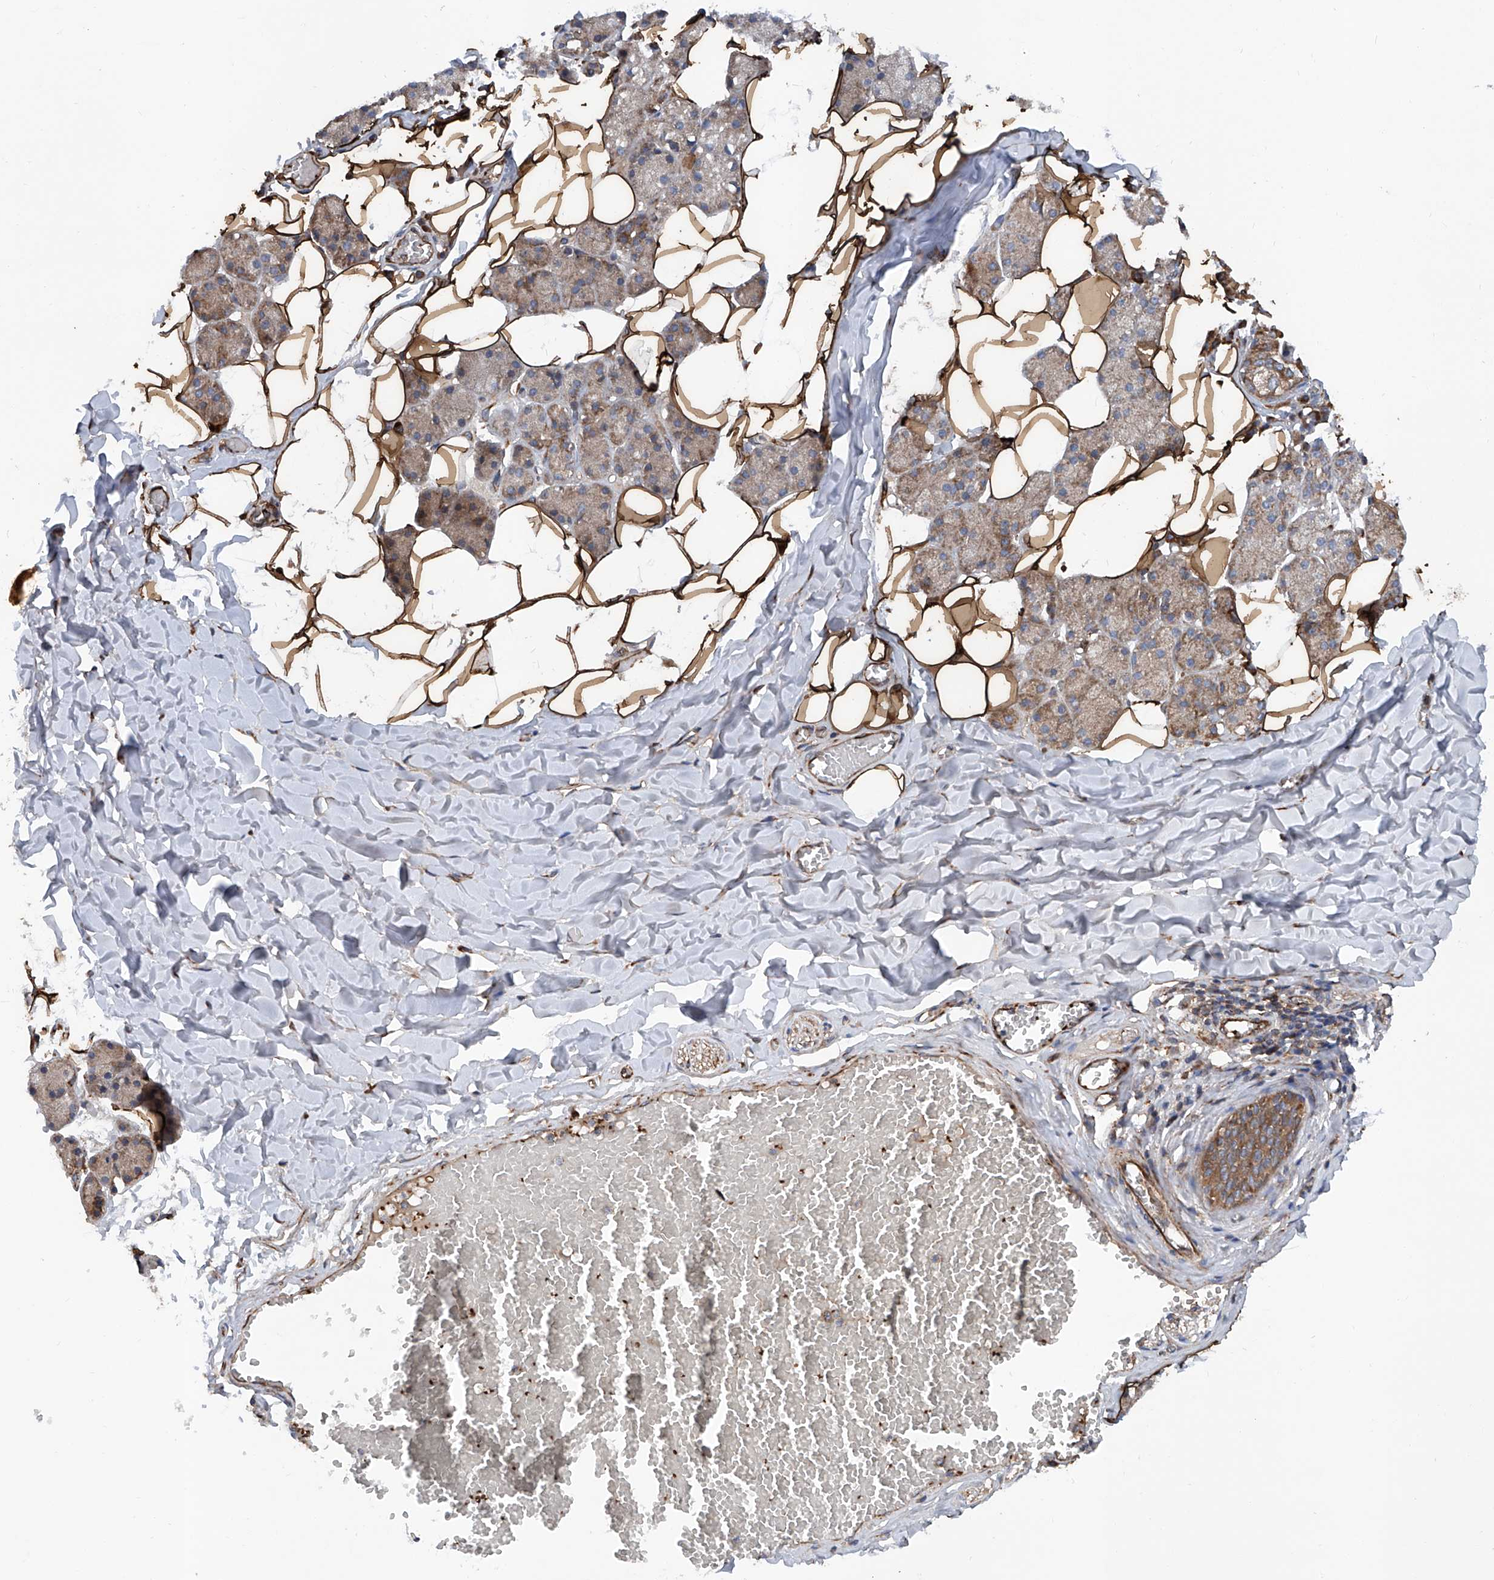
{"staining": {"intensity": "strong", "quantity": "<25%", "location": "cytoplasmic/membranous"}, "tissue": "salivary gland", "cell_type": "Glandular cells", "image_type": "normal", "snomed": [{"axis": "morphology", "description": "Normal tissue, NOS"}, {"axis": "topography", "description": "Salivary gland"}], "caption": "Strong cytoplasmic/membranous protein positivity is seen in about <25% of glandular cells in salivary gland. The protein is shown in brown color, while the nuclei are stained blue.", "gene": "ASCC3", "patient": {"sex": "female", "age": 33}}